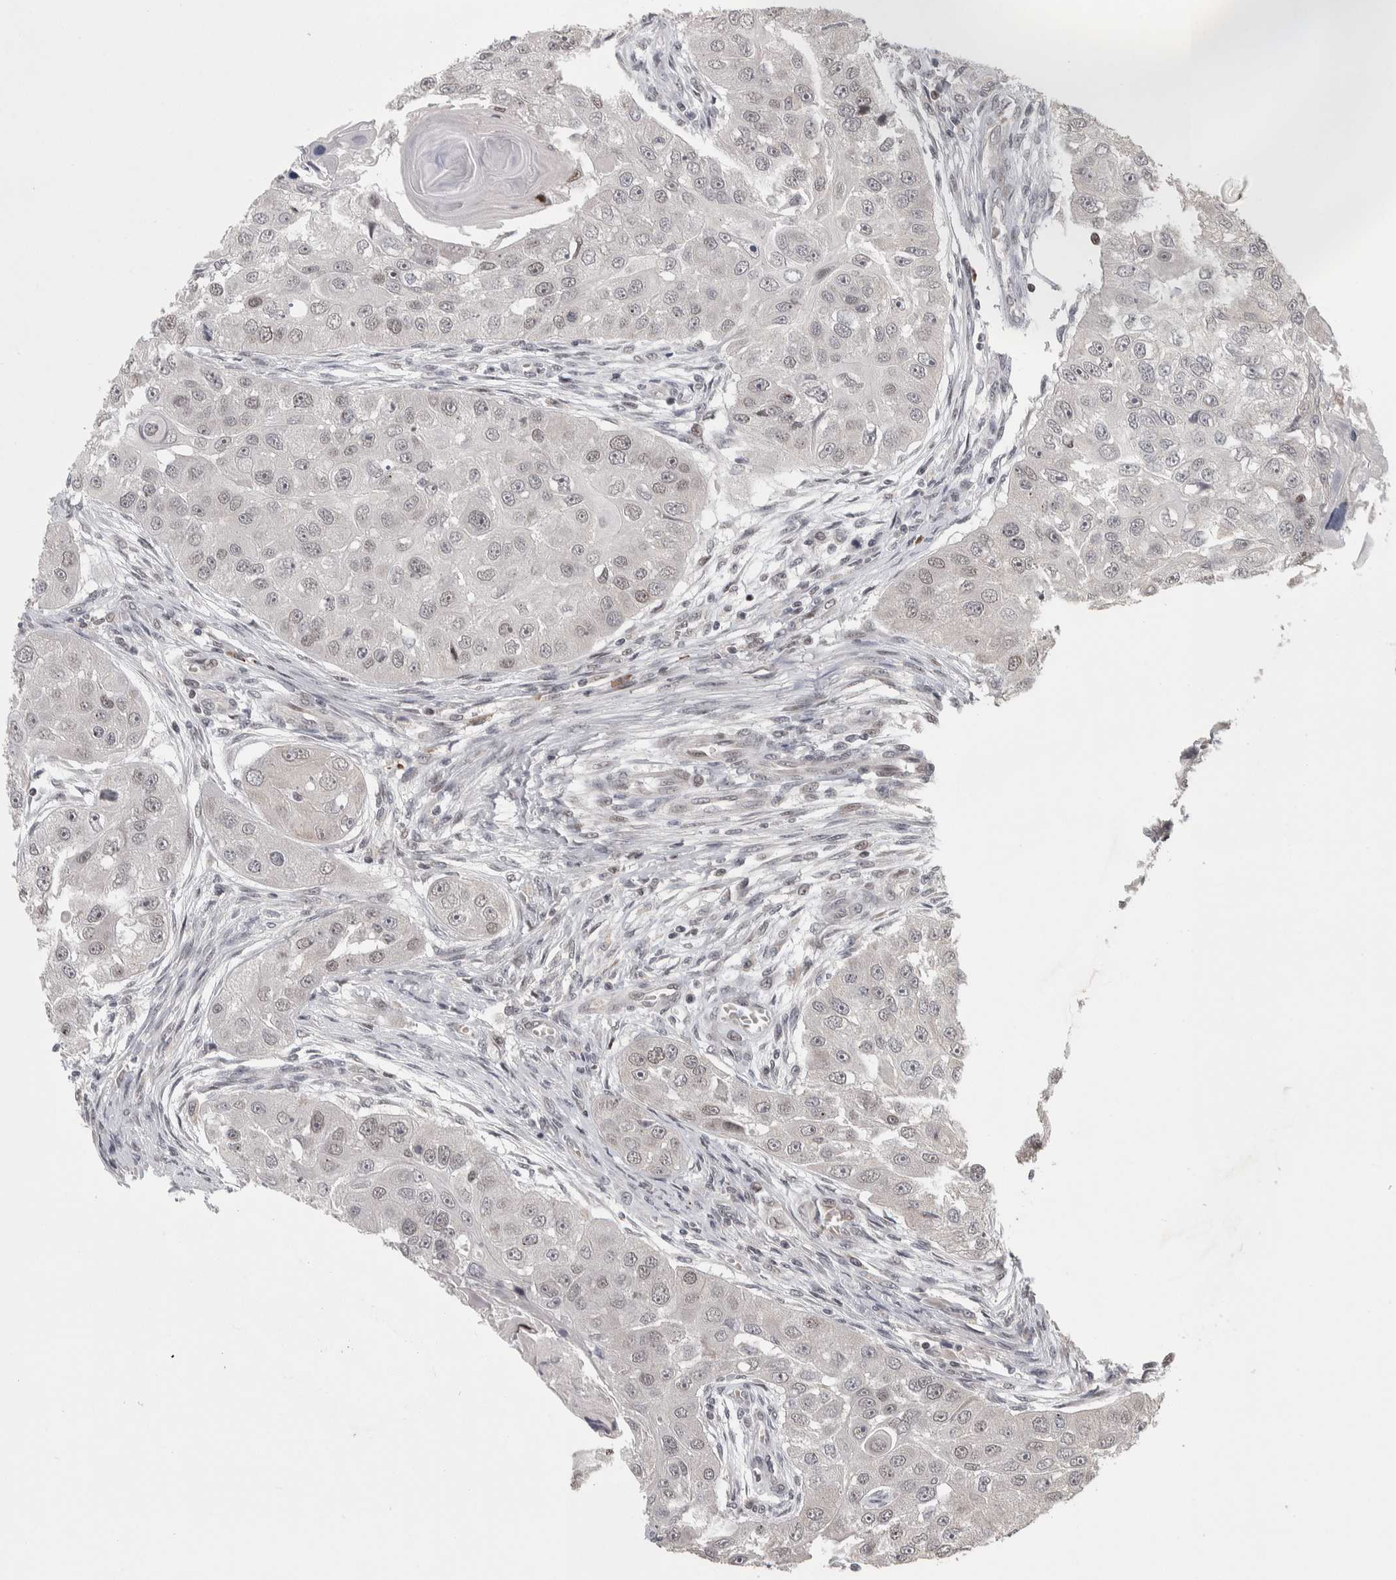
{"staining": {"intensity": "weak", "quantity": "<25%", "location": "nuclear"}, "tissue": "head and neck cancer", "cell_type": "Tumor cells", "image_type": "cancer", "snomed": [{"axis": "morphology", "description": "Normal tissue, NOS"}, {"axis": "morphology", "description": "Squamous cell carcinoma, NOS"}, {"axis": "topography", "description": "Skeletal muscle"}, {"axis": "topography", "description": "Head-Neck"}], "caption": "DAB immunohistochemical staining of human head and neck cancer demonstrates no significant positivity in tumor cells. (Stains: DAB immunohistochemistry (IHC) with hematoxylin counter stain, Microscopy: brightfield microscopy at high magnification).", "gene": "ZNF592", "patient": {"sex": "male", "age": 51}}